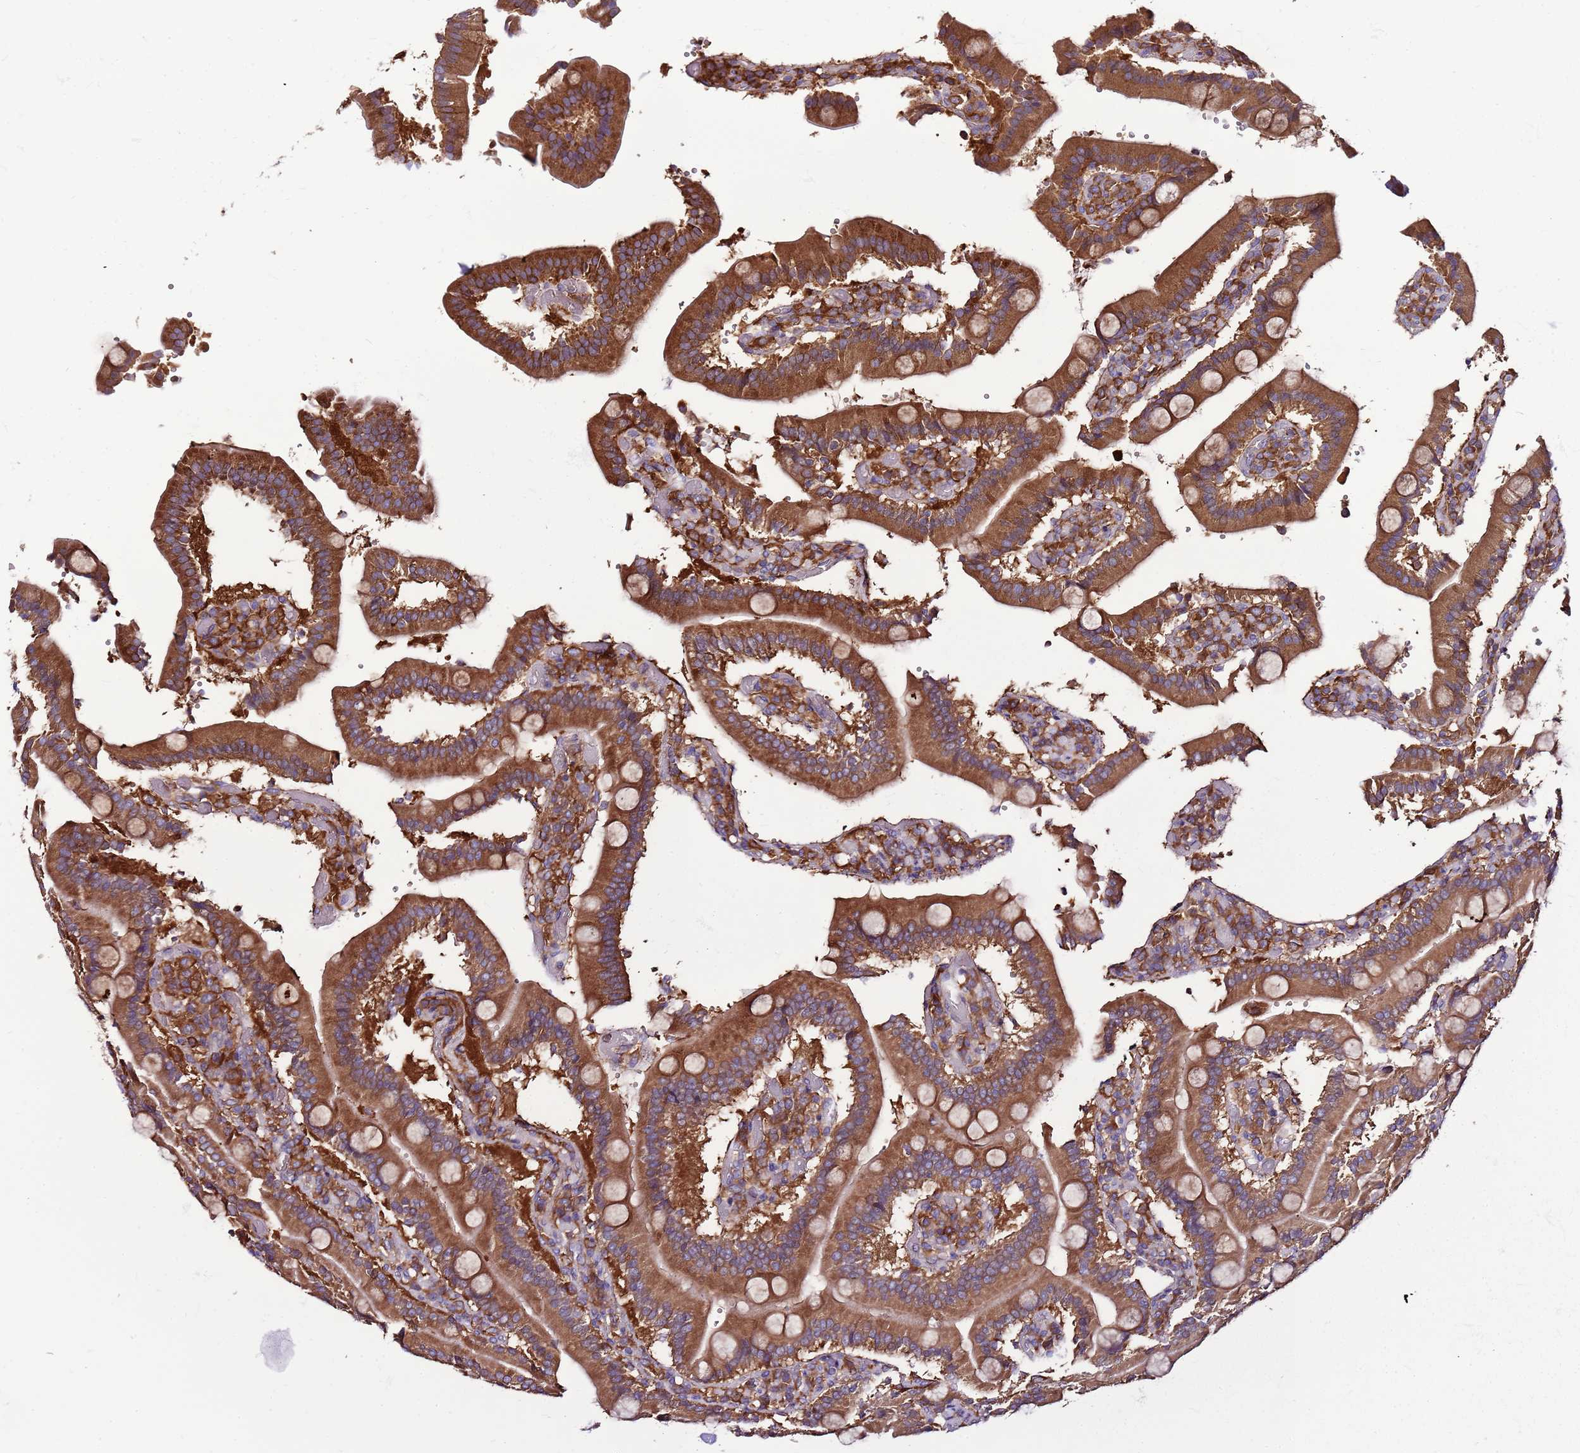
{"staining": {"intensity": "strong", "quantity": ">75%", "location": "cytoplasmic/membranous"}, "tissue": "duodenum", "cell_type": "Glandular cells", "image_type": "normal", "snomed": [{"axis": "morphology", "description": "Normal tissue, NOS"}, {"axis": "topography", "description": "Duodenum"}], "caption": "Immunohistochemistry of normal human duodenum exhibits high levels of strong cytoplasmic/membranous staining in approximately >75% of glandular cells. (DAB IHC, brown staining for protein, blue staining for nuclei).", "gene": "ATXN2L", "patient": {"sex": "female", "age": 62}}